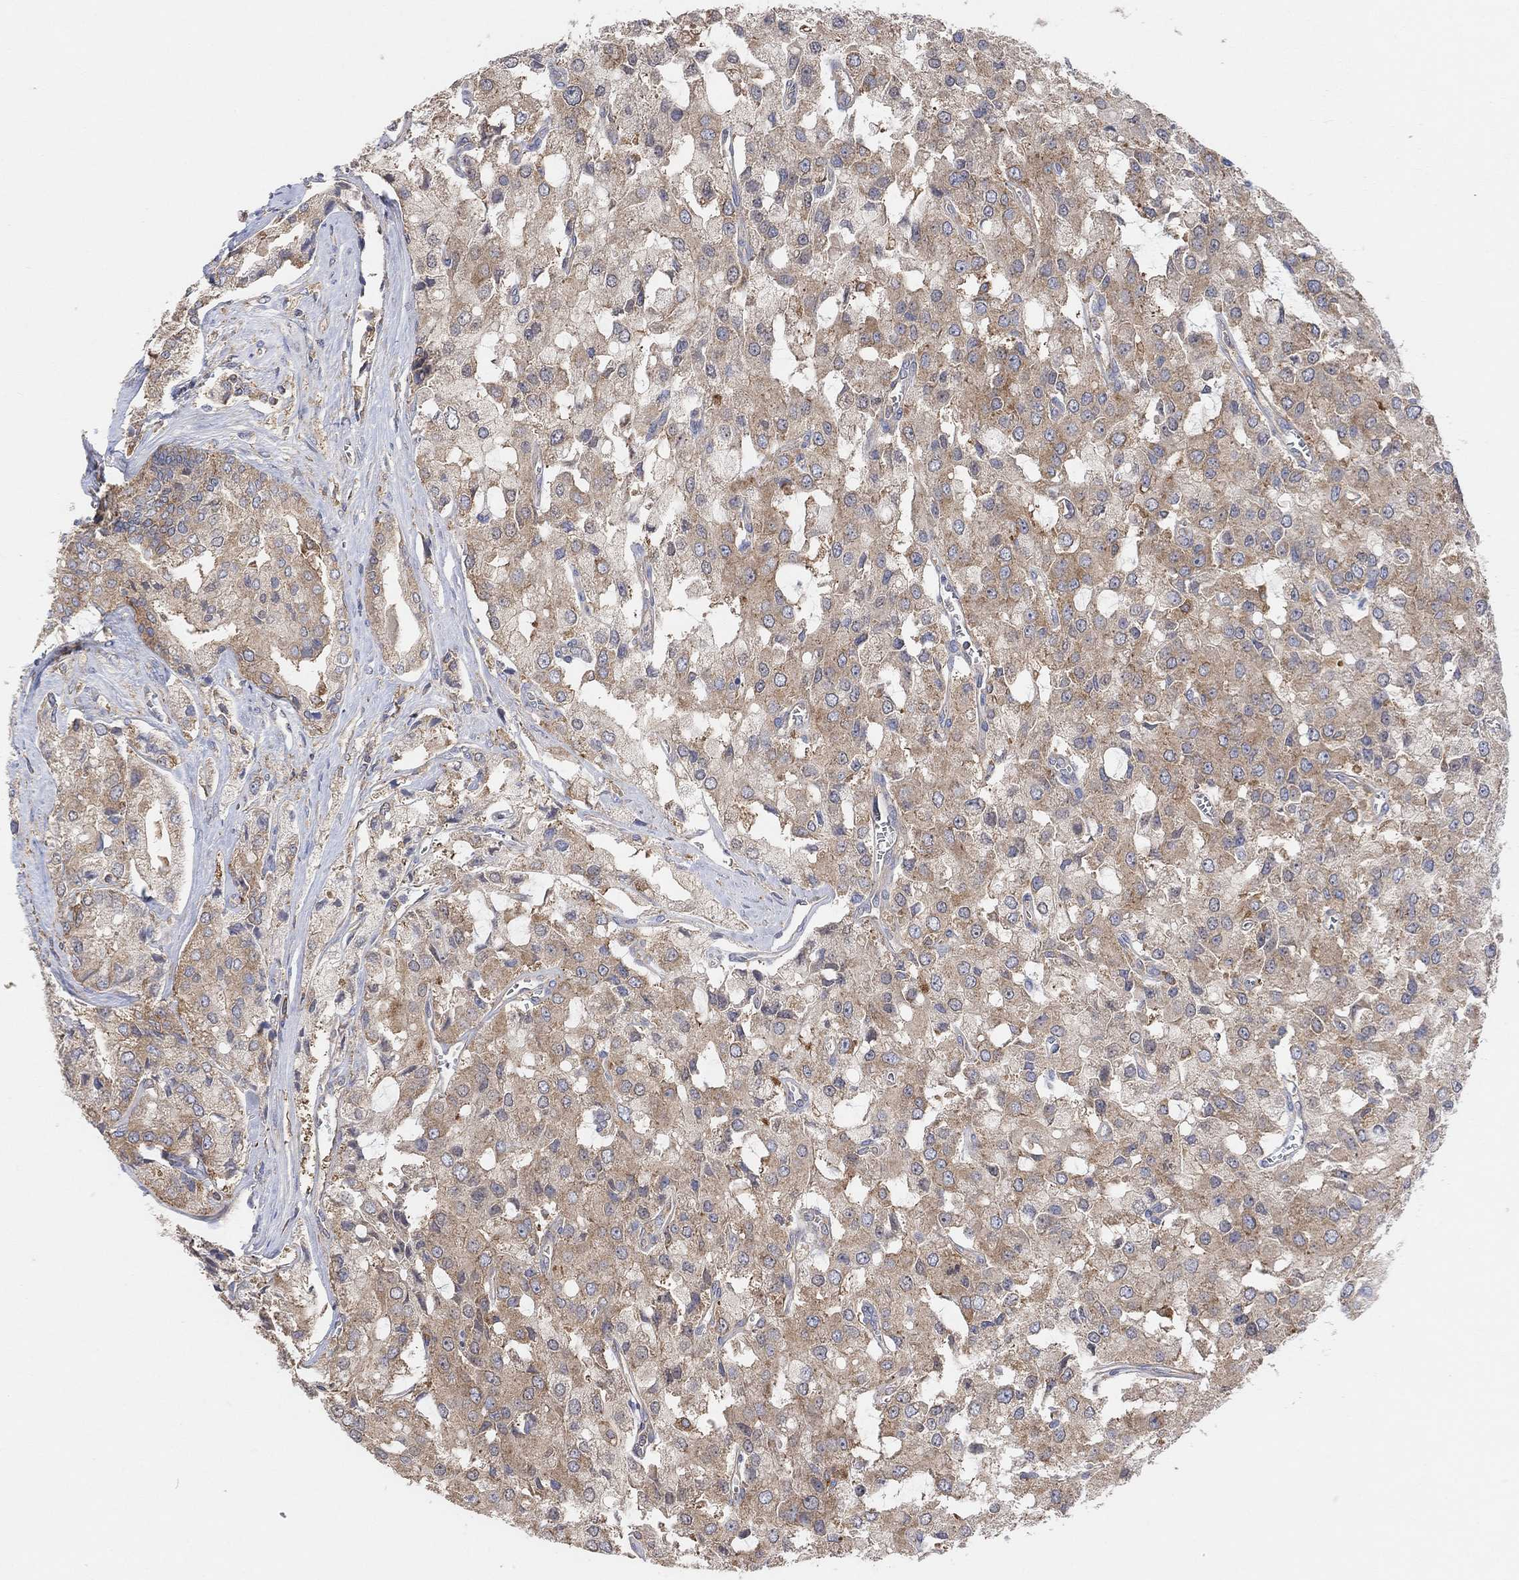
{"staining": {"intensity": "moderate", "quantity": "25%-75%", "location": "cytoplasmic/membranous"}, "tissue": "prostate cancer", "cell_type": "Tumor cells", "image_type": "cancer", "snomed": [{"axis": "morphology", "description": "Adenocarcinoma, NOS"}, {"axis": "topography", "description": "Prostate and seminal vesicle, NOS"}, {"axis": "topography", "description": "Prostate"}], "caption": "Approximately 25%-75% of tumor cells in prostate adenocarcinoma demonstrate moderate cytoplasmic/membranous protein staining as visualized by brown immunohistochemical staining.", "gene": "BLOC1S3", "patient": {"sex": "male", "age": 67}}